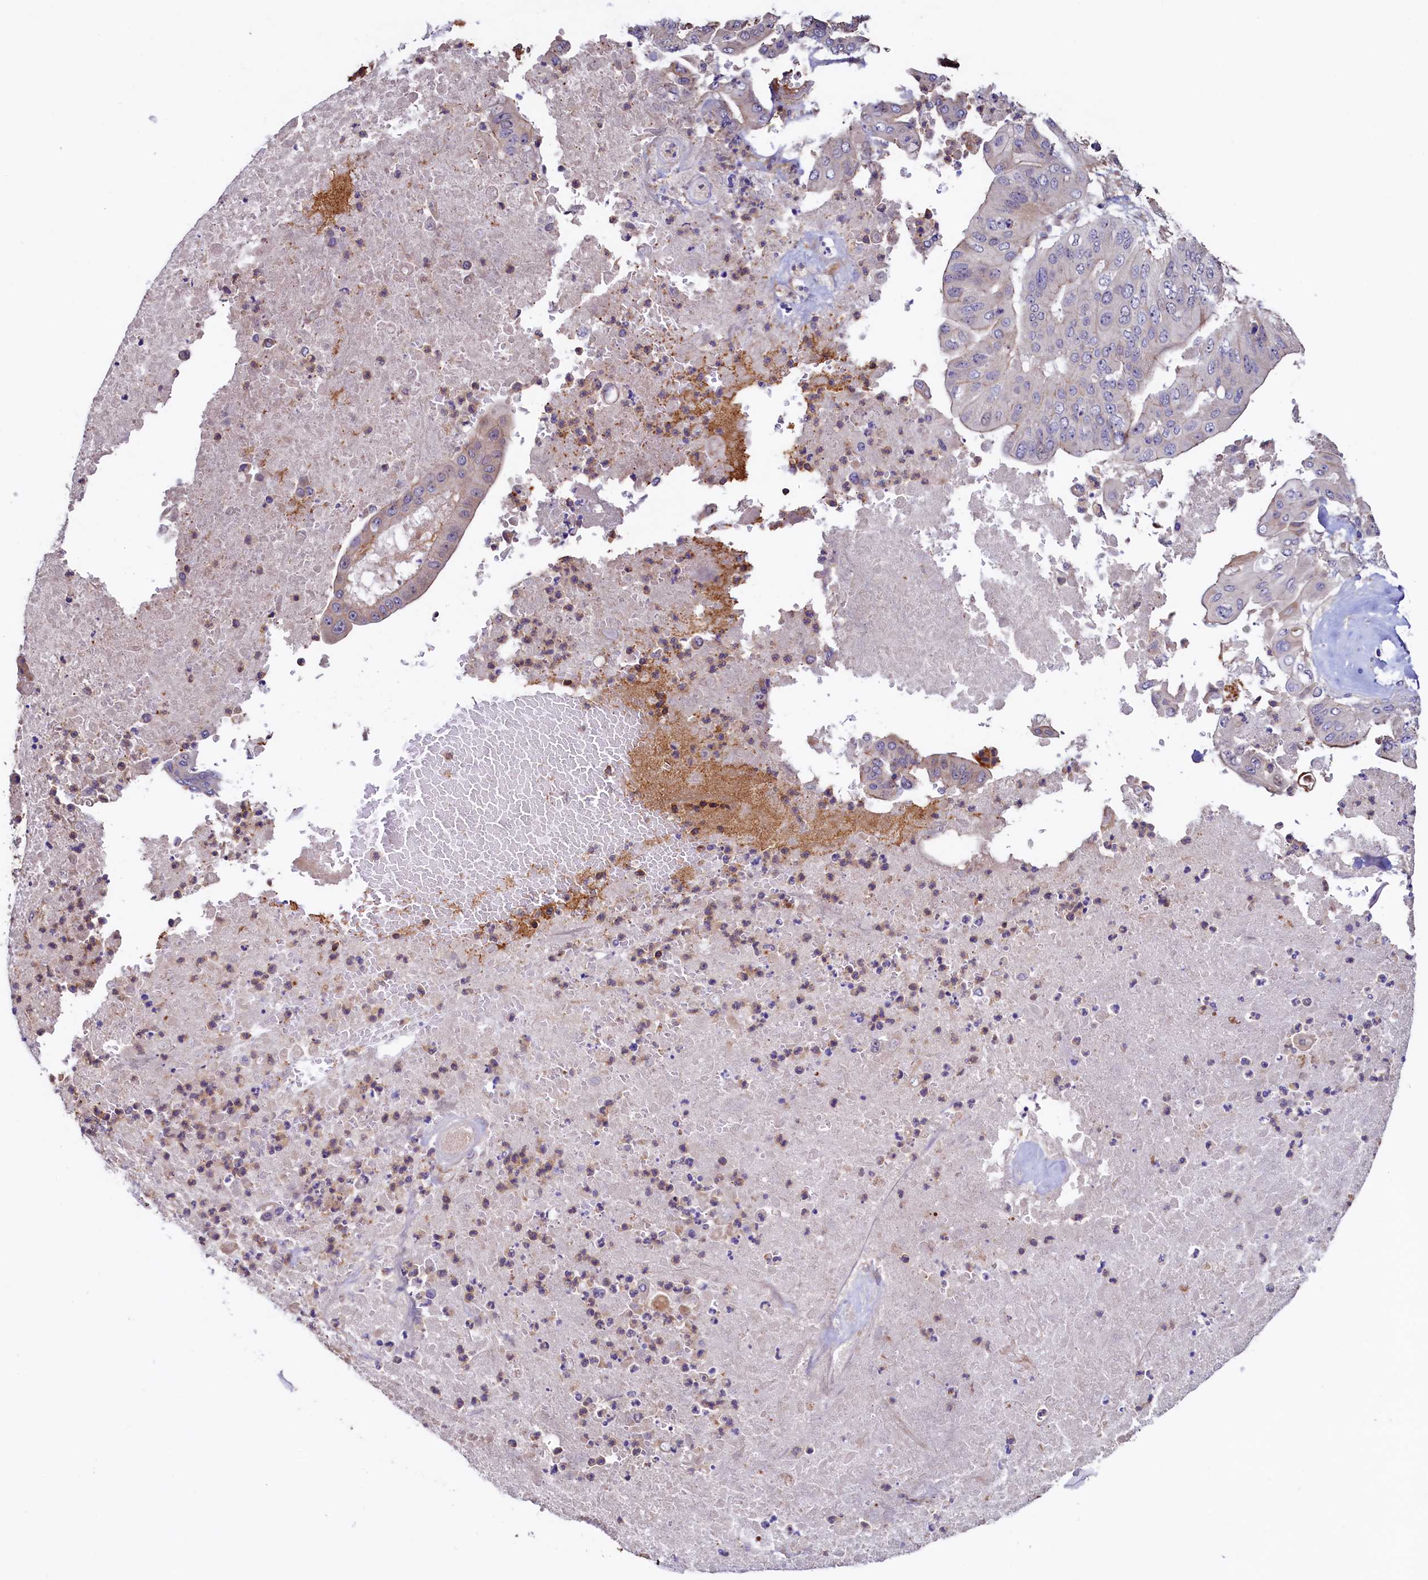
{"staining": {"intensity": "weak", "quantity": "<25%", "location": "cytoplasmic/membranous"}, "tissue": "pancreatic cancer", "cell_type": "Tumor cells", "image_type": "cancer", "snomed": [{"axis": "morphology", "description": "Adenocarcinoma, NOS"}, {"axis": "topography", "description": "Pancreas"}], "caption": "DAB immunohistochemical staining of human pancreatic adenocarcinoma displays no significant positivity in tumor cells. (DAB (3,3'-diaminobenzidine) immunohistochemistry (IHC) with hematoxylin counter stain).", "gene": "DUOXA1", "patient": {"sex": "female", "age": 77}}